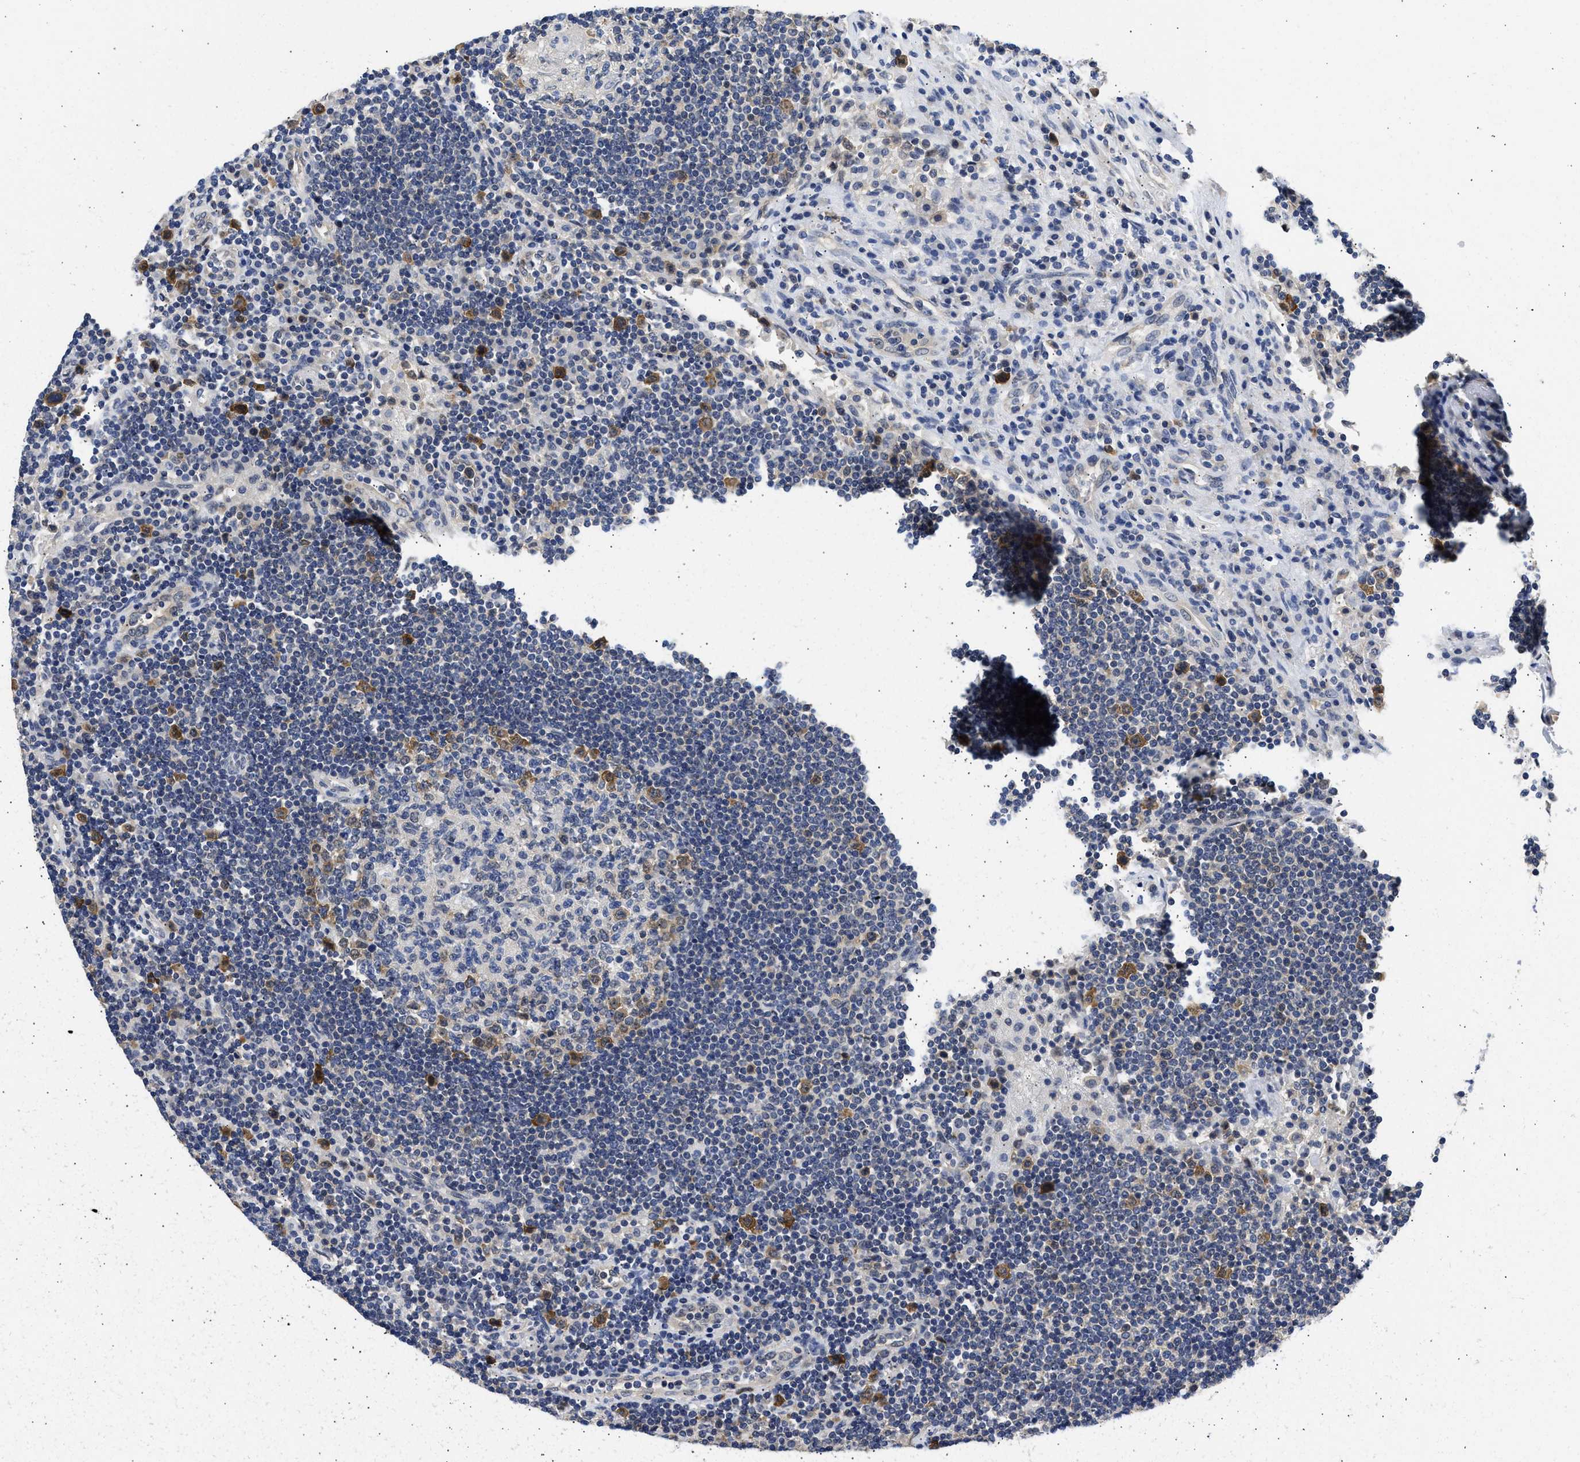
{"staining": {"intensity": "moderate", "quantity": "<25%", "location": "cytoplasmic/membranous"}, "tissue": "lymph node", "cell_type": "Germinal center cells", "image_type": "normal", "snomed": [{"axis": "morphology", "description": "Normal tissue, NOS"}, {"axis": "topography", "description": "Lymph node"}], "caption": "Immunohistochemistry (DAB (3,3'-diaminobenzidine)) staining of normal human lymph node exhibits moderate cytoplasmic/membranous protein expression in approximately <25% of germinal center cells.", "gene": "XPO5", "patient": {"sex": "female", "age": 53}}